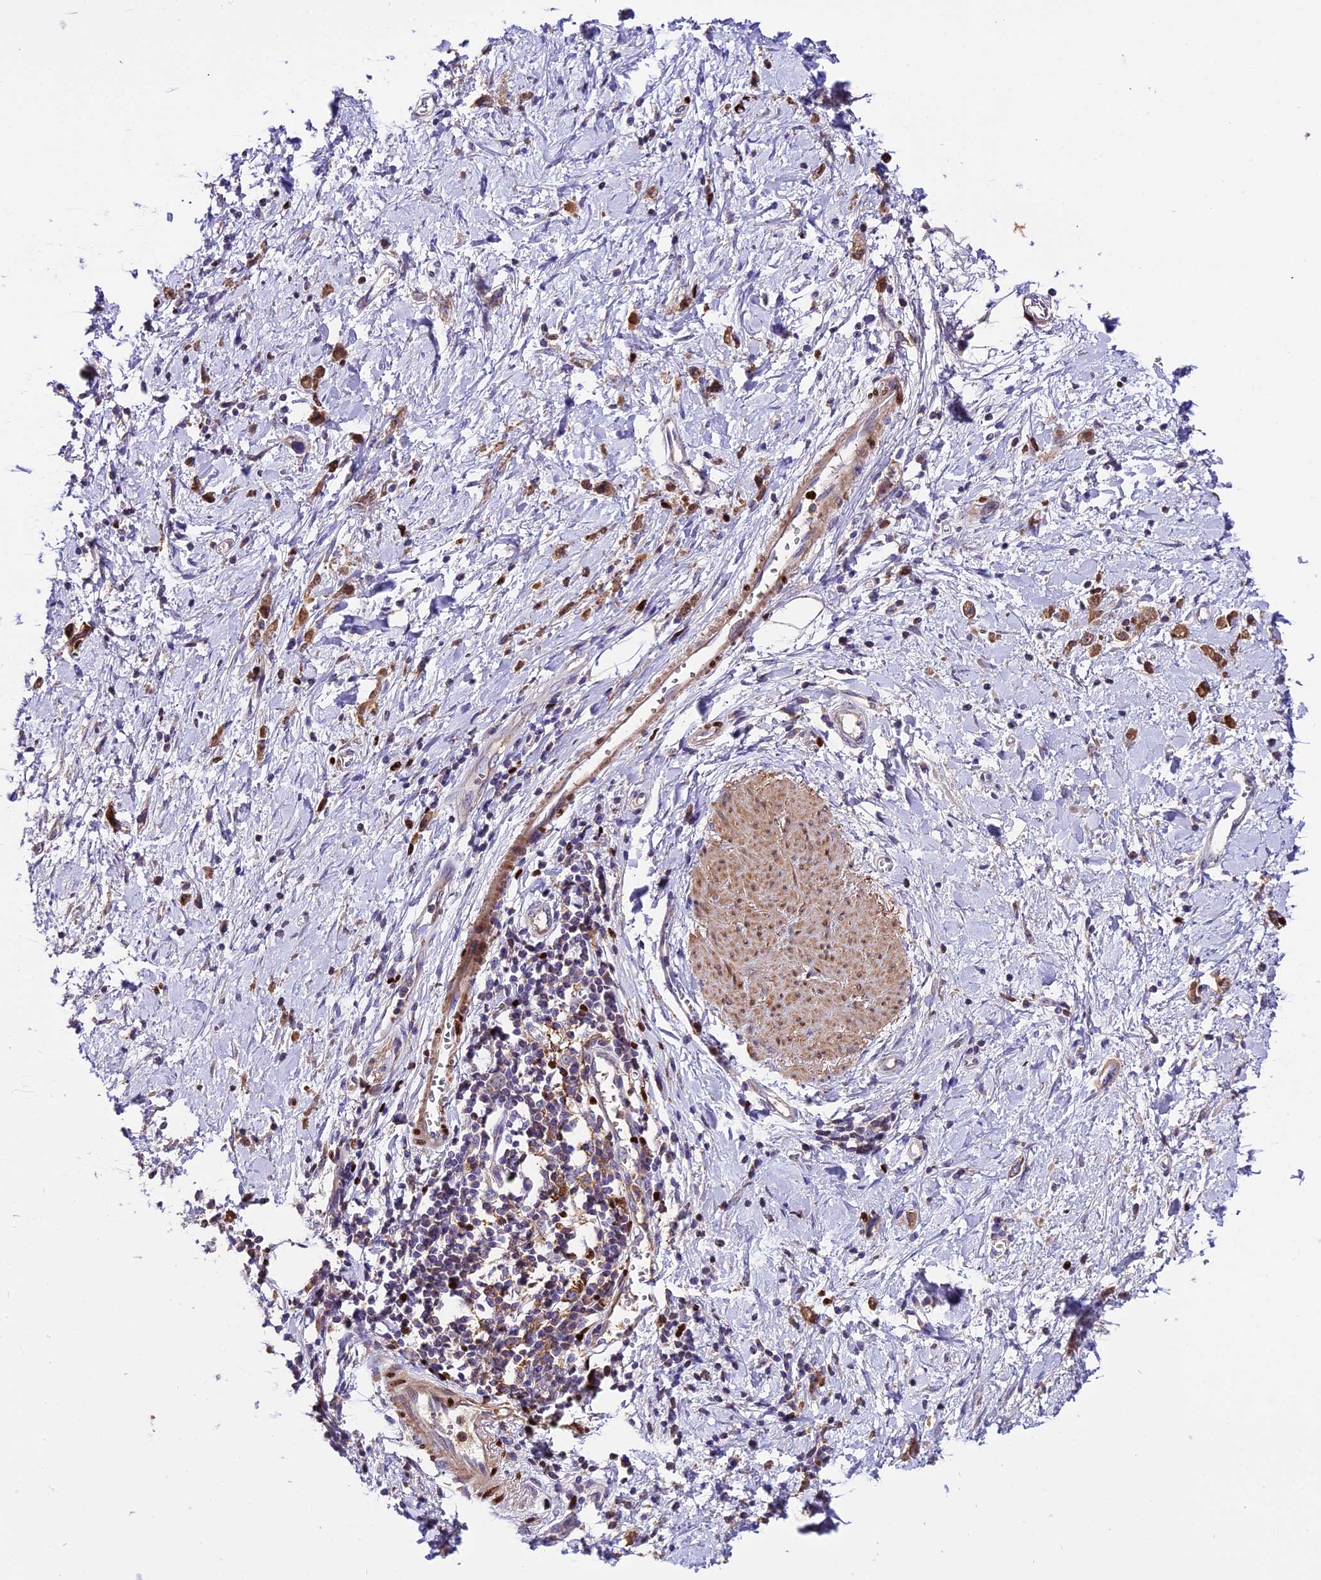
{"staining": {"intensity": "moderate", "quantity": ">75%", "location": "cytoplasmic/membranous,nuclear"}, "tissue": "stomach cancer", "cell_type": "Tumor cells", "image_type": "cancer", "snomed": [{"axis": "morphology", "description": "Adenocarcinoma, NOS"}, {"axis": "topography", "description": "Stomach"}], "caption": "Immunohistochemistry photomicrograph of stomach adenocarcinoma stained for a protein (brown), which reveals medium levels of moderate cytoplasmic/membranous and nuclear staining in about >75% of tumor cells.", "gene": "MAP3K7CL", "patient": {"sex": "female", "age": 76}}